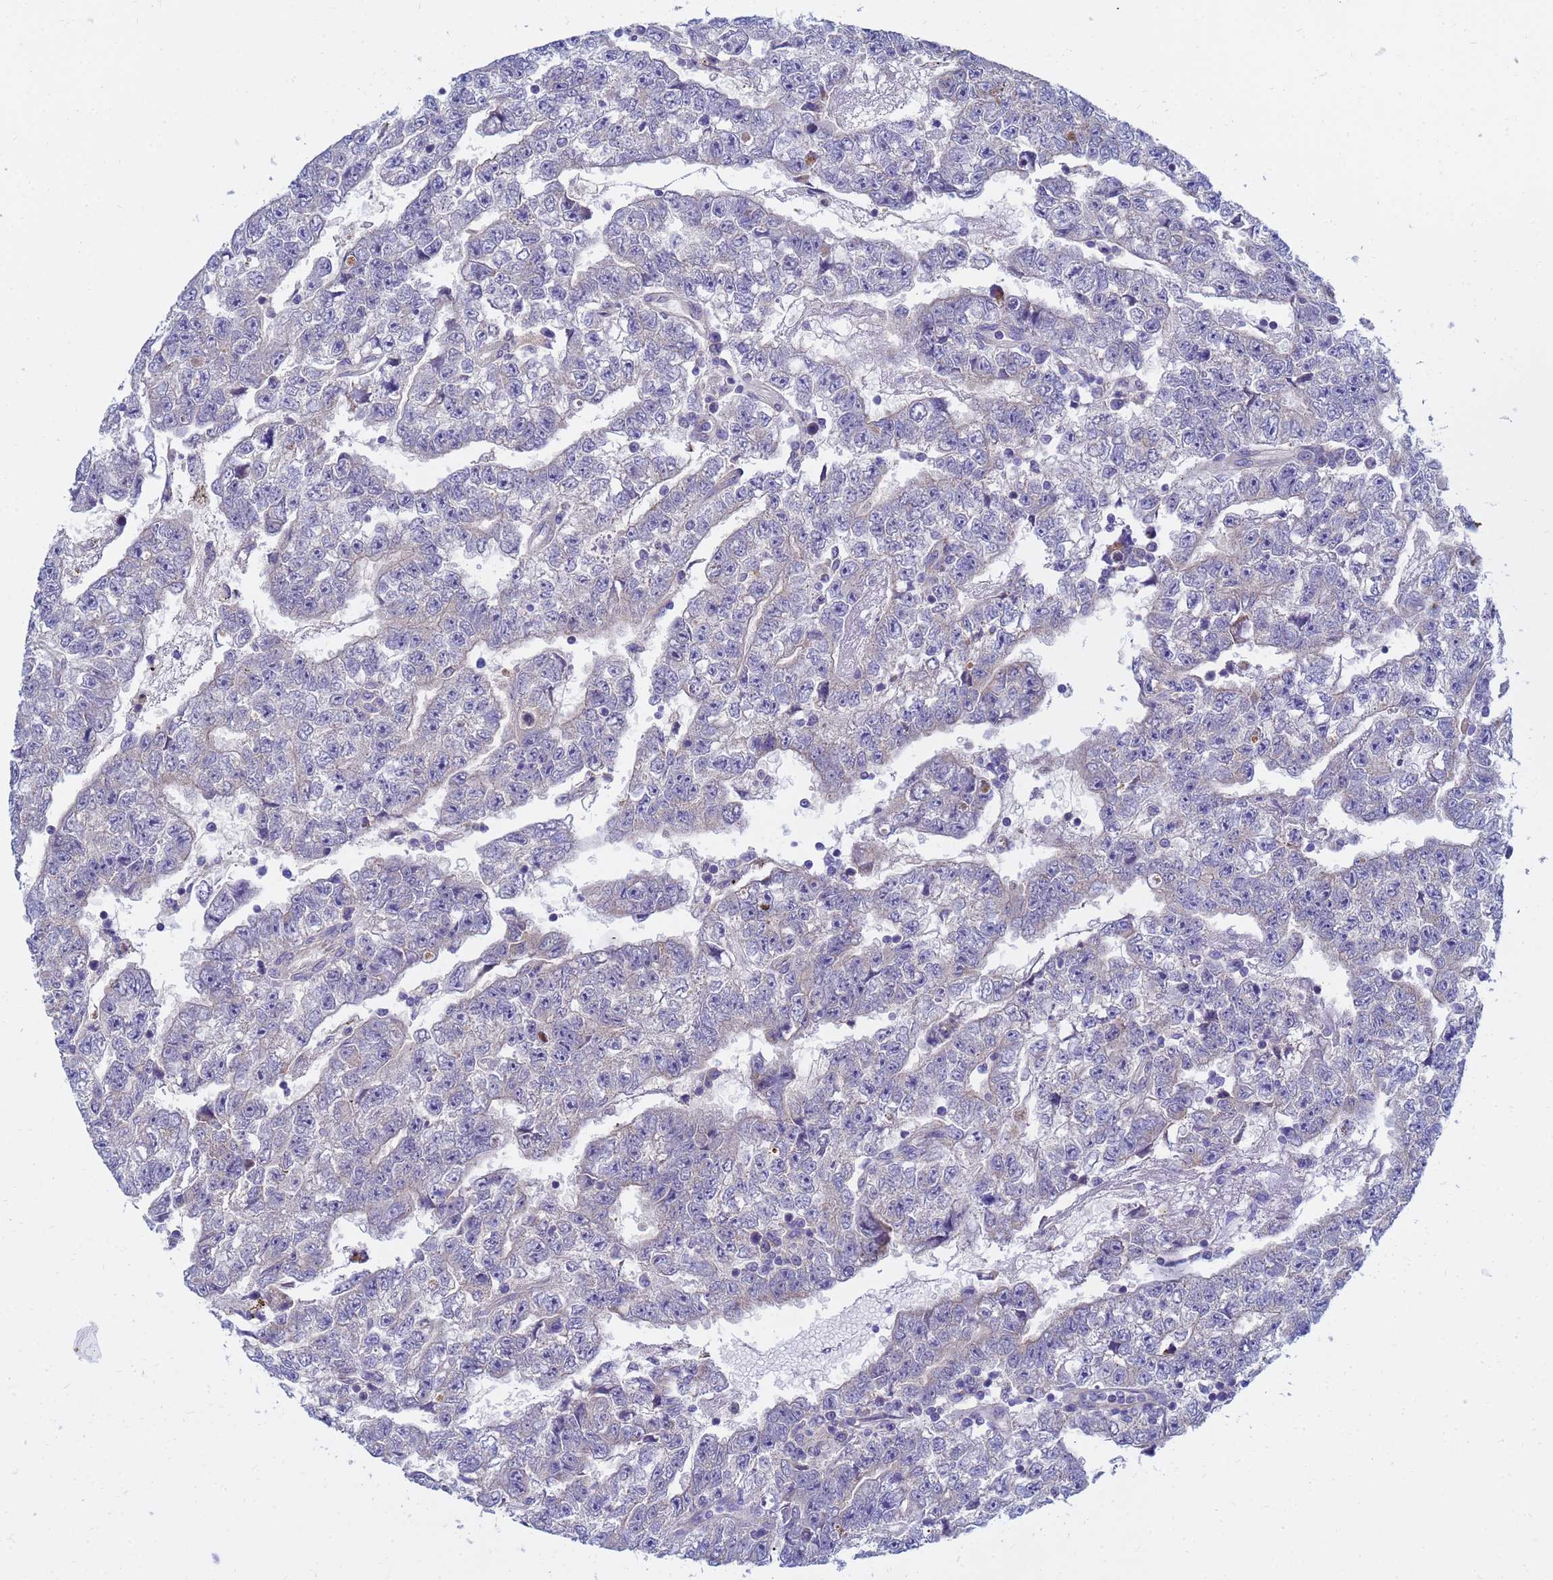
{"staining": {"intensity": "negative", "quantity": "none", "location": "none"}, "tissue": "testis cancer", "cell_type": "Tumor cells", "image_type": "cancer", "snomed": [{"axis": "morphology", "description": "Carcinoma, Embryonal, NOS"}, {"axis": "topography", "description": "Testis"}], "caption": "Immunohistochemical staining of testis cancer (embryonal carcinoma) shows no significant staining in tumor cells. (Immunohistochemistry (ihc), brightfield microscopy, high magnification).", "gene": "SDR39U1", "patient": {"sex": "male", "age": 25}}